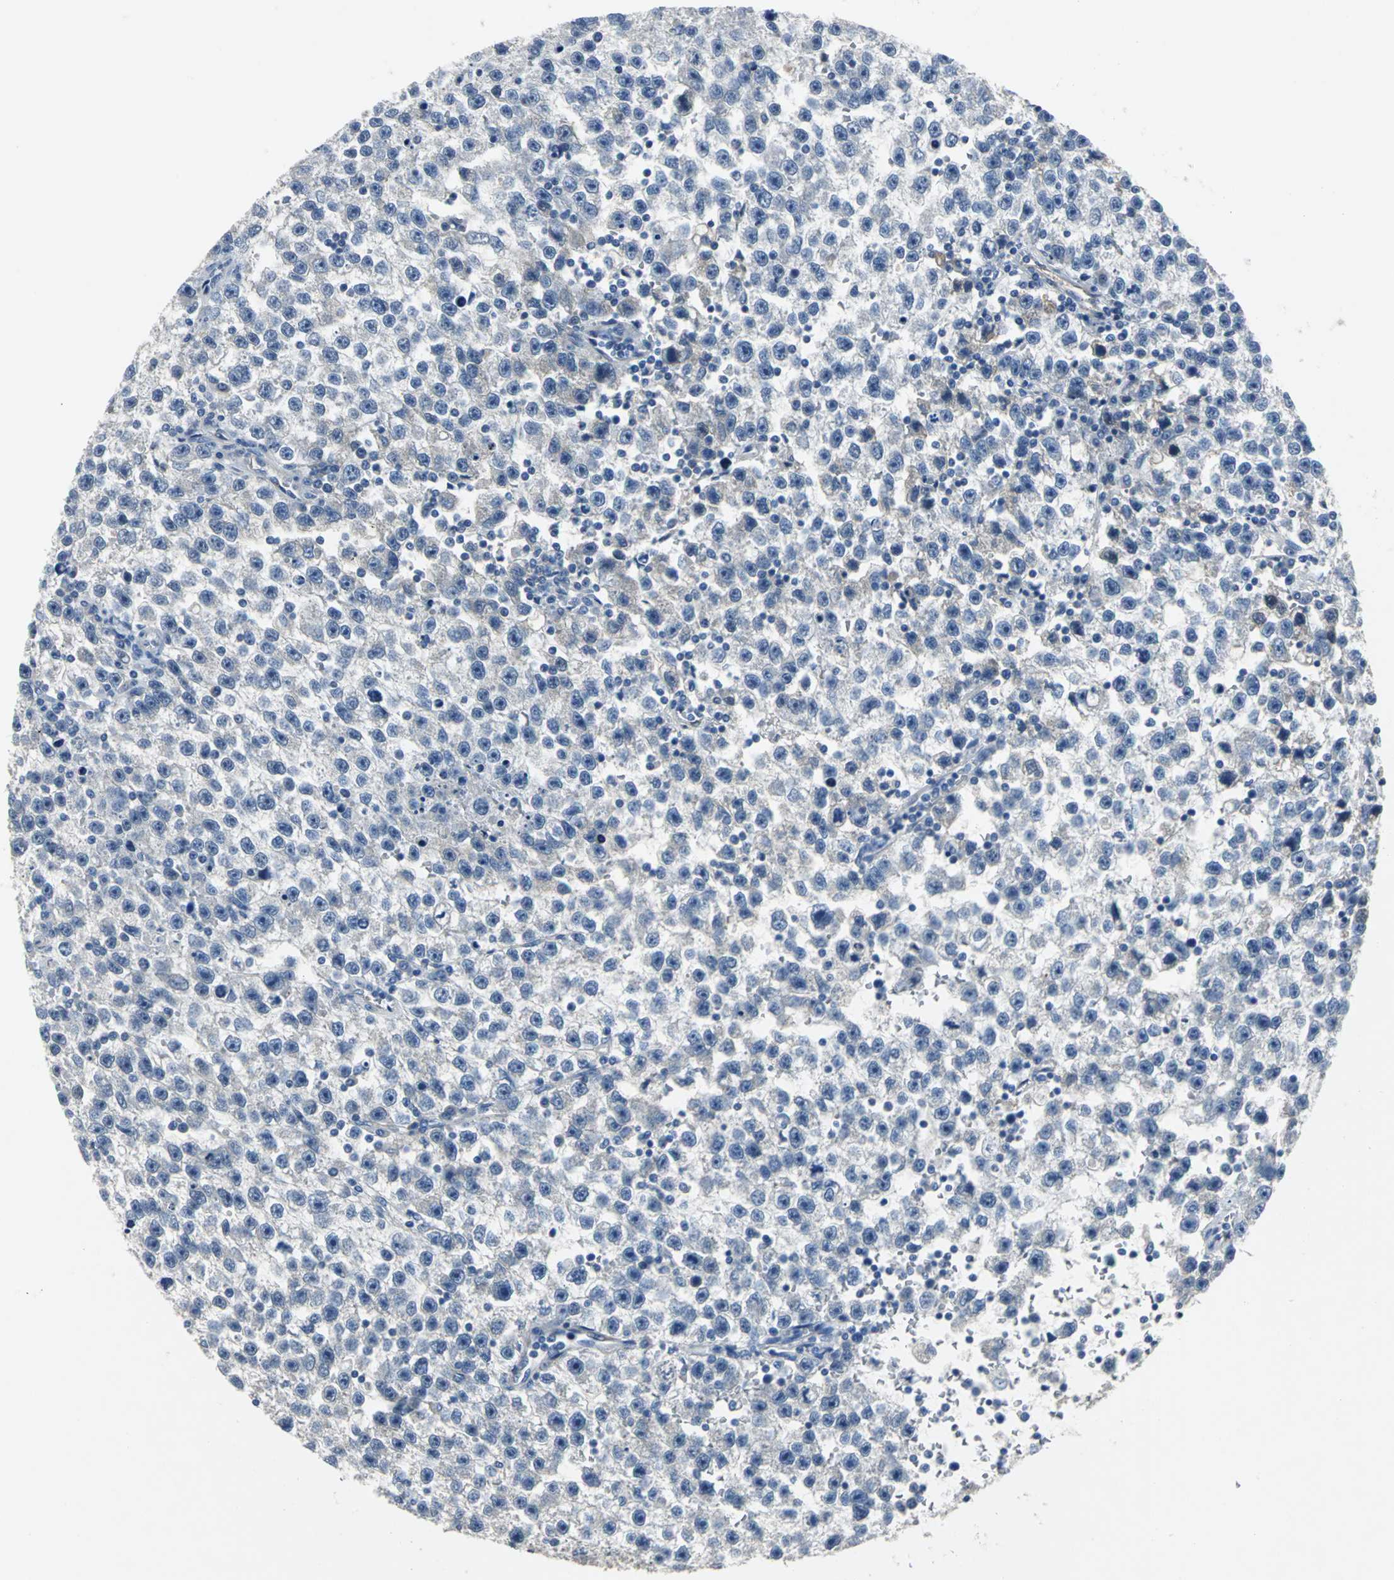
{"staining": {"intensity": "negative", "quantity": "none", "location": "none"}, "tissue": "testis cancer", "cell_type": "Tumor cells", "image_type": "cancer", "snomed": [{"axis": "morphology", "description": "Seminoma, NOS"}, {"axis": "topography", "description": "Testis"}], "caption": "Immunohistochemistry histopathology image of human seminoma (testis) stained for a protein (brown), which reveals no staining in tumor cells.", "gene": "EFNB3", "patient": {"sex": "male", "age": 33}}